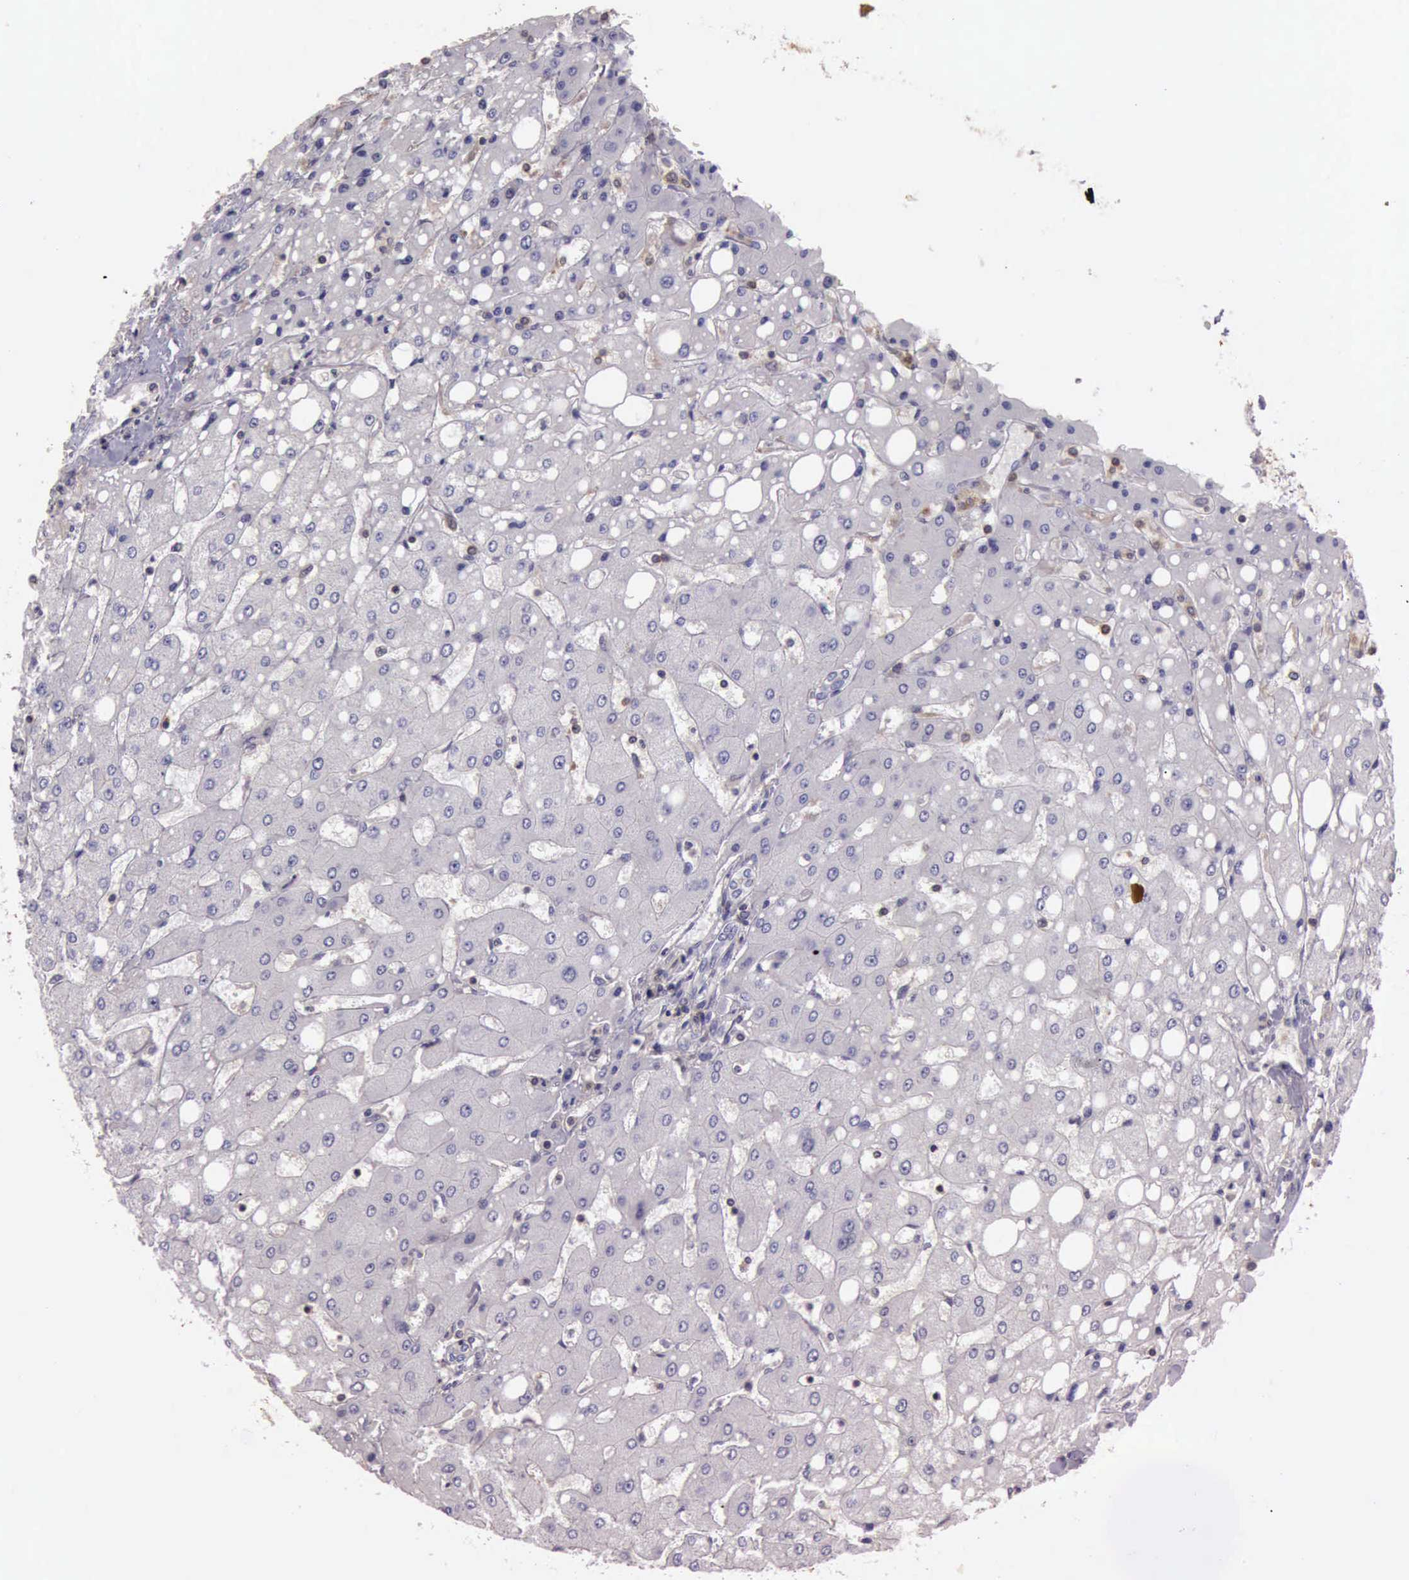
{"staining": {"intensity": "negative", "quantity": "none", "location": "none"}, "tissue": "liver", "cell_type": "Cholangiocytes", "image_type": "normal", "snomed": [{"axis": "morphology", "description": "Normal tissue, NOS"}, {"axis": "topography", "description": "Liver"}], "caption": "This is an IHC micrograph of benign human liver. There is no expression in cholangiocytes.", "gene": "ARHGAP4", "patient": {"sex": "male", "age": 49}}